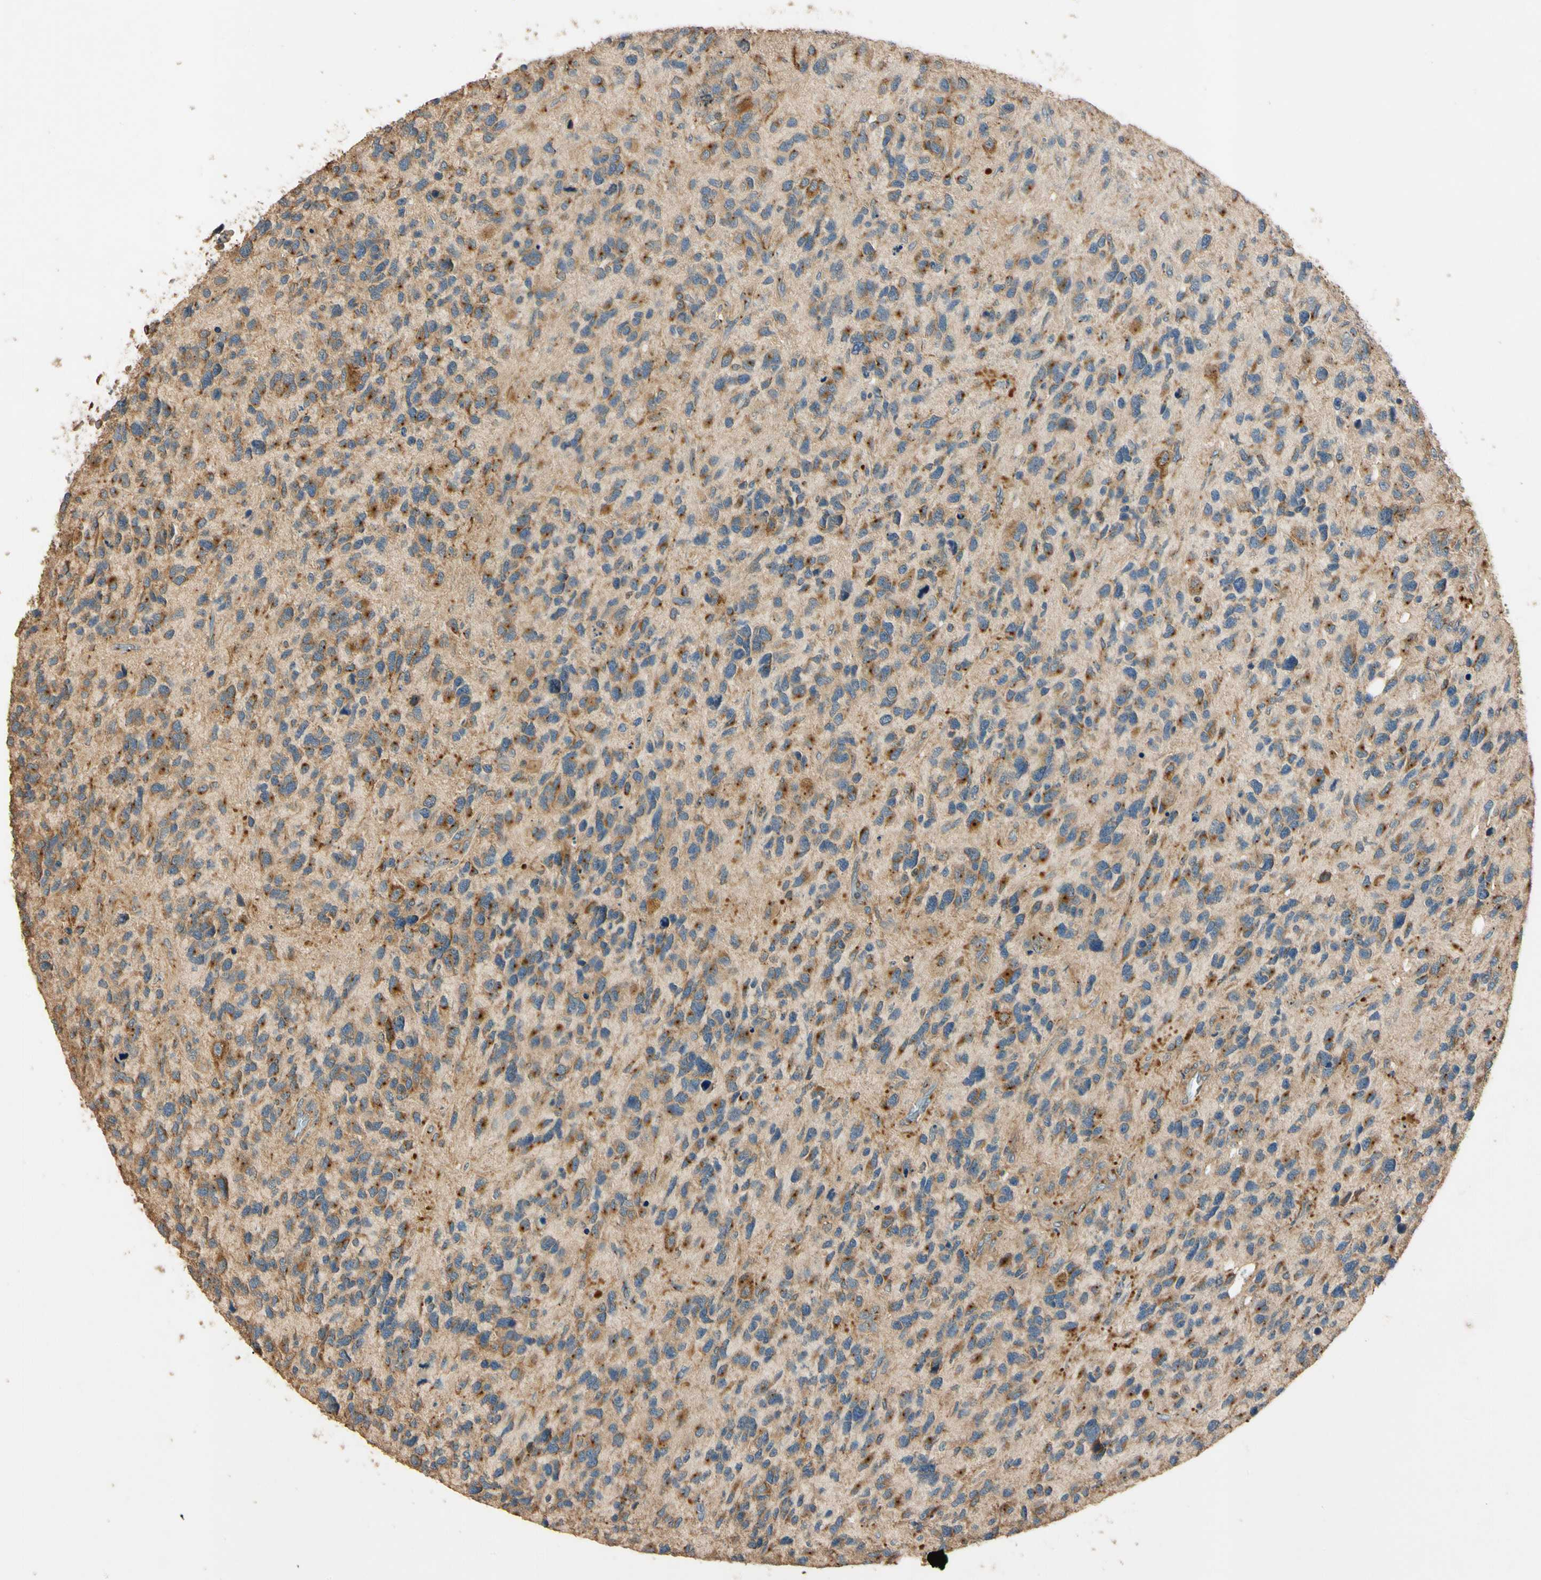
{"staining": {"intensity": "strong", "quantity": "25%-75%", "location": "cytoplasmic/membranous"}, "tissue": "glioma", "cell_type": "Tumor cells", "image_type": "cancer", "snomed": [{"axis": "morphology", "description": "Glioma, malignant, High grade"}, {"axis": "topography", "description": "Brain"}], "caption": "Immunohistochemical staining of human malignant glioma (high-grade) displays strong cytoplasmic/membranous protein staining in approximately 25%-75% of tumor cells. The protein of interest is stained brown, and the nuclei are stained in blue (DAB (3,3'-diaminobenzidine) IHC with brightfield microscopy, high magnification).", "gene": "AKAP9", "patient": {"sex": "female", "age": 58}}